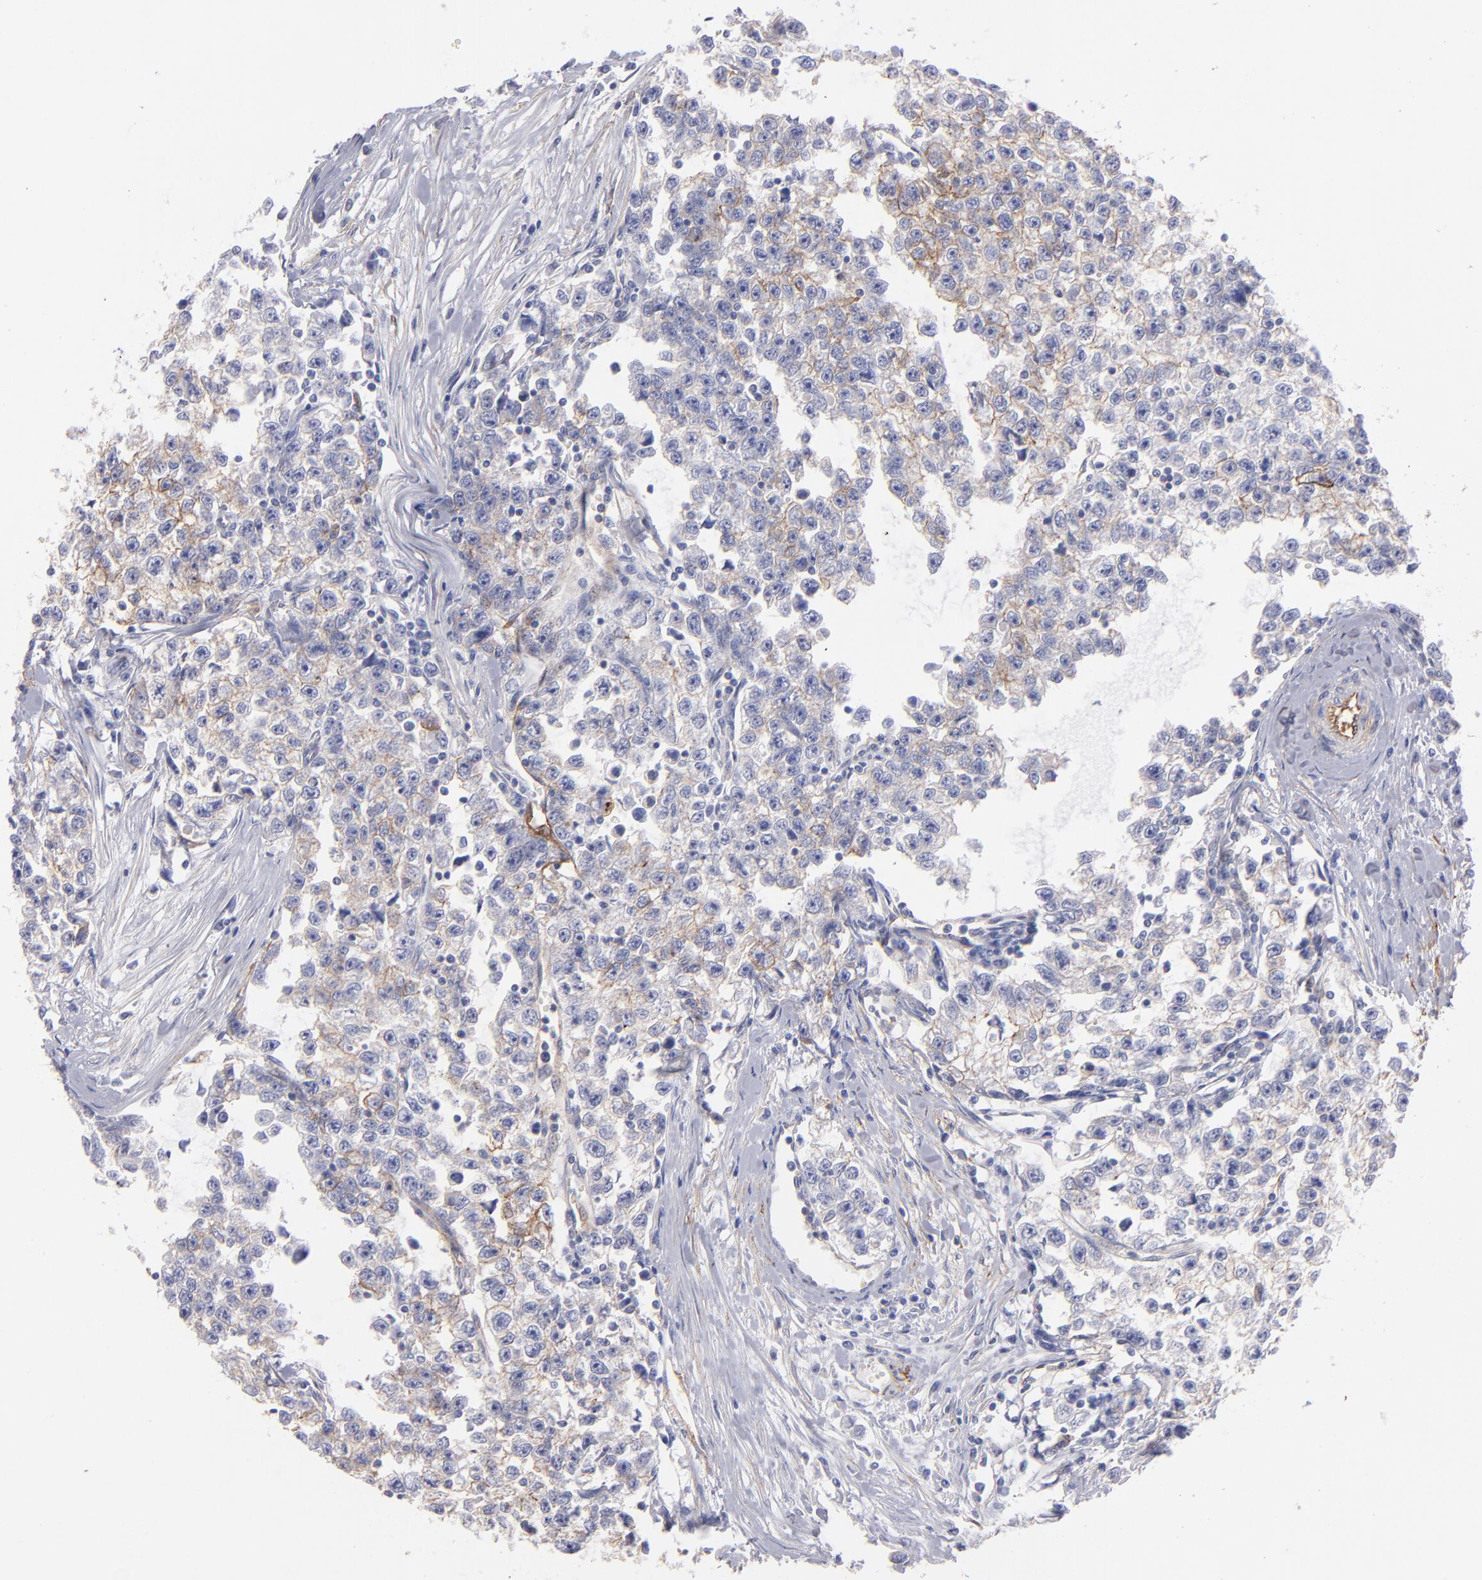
{"staining": {"intensity": "negative", "quantity": "none", "location": "none"}, "tissue": "testis cancer", "cell_type": "Tumor cells", "image_type": "cancer", "snomed": [{"axis": "morphology", "description": "Seminoma, NOS"}, {"axis": "morphology", "description": "Carcinoma, Embryonal, NOS"}, {"axis": "topography", "description": "Testis"}], "caption": "This is a micrograph of IHC staining of testis cancer (seminoma), which shows no expression in tumor cells.", "gene": "AHNAK2", "patient": {"sex": "male", "age": 30}}